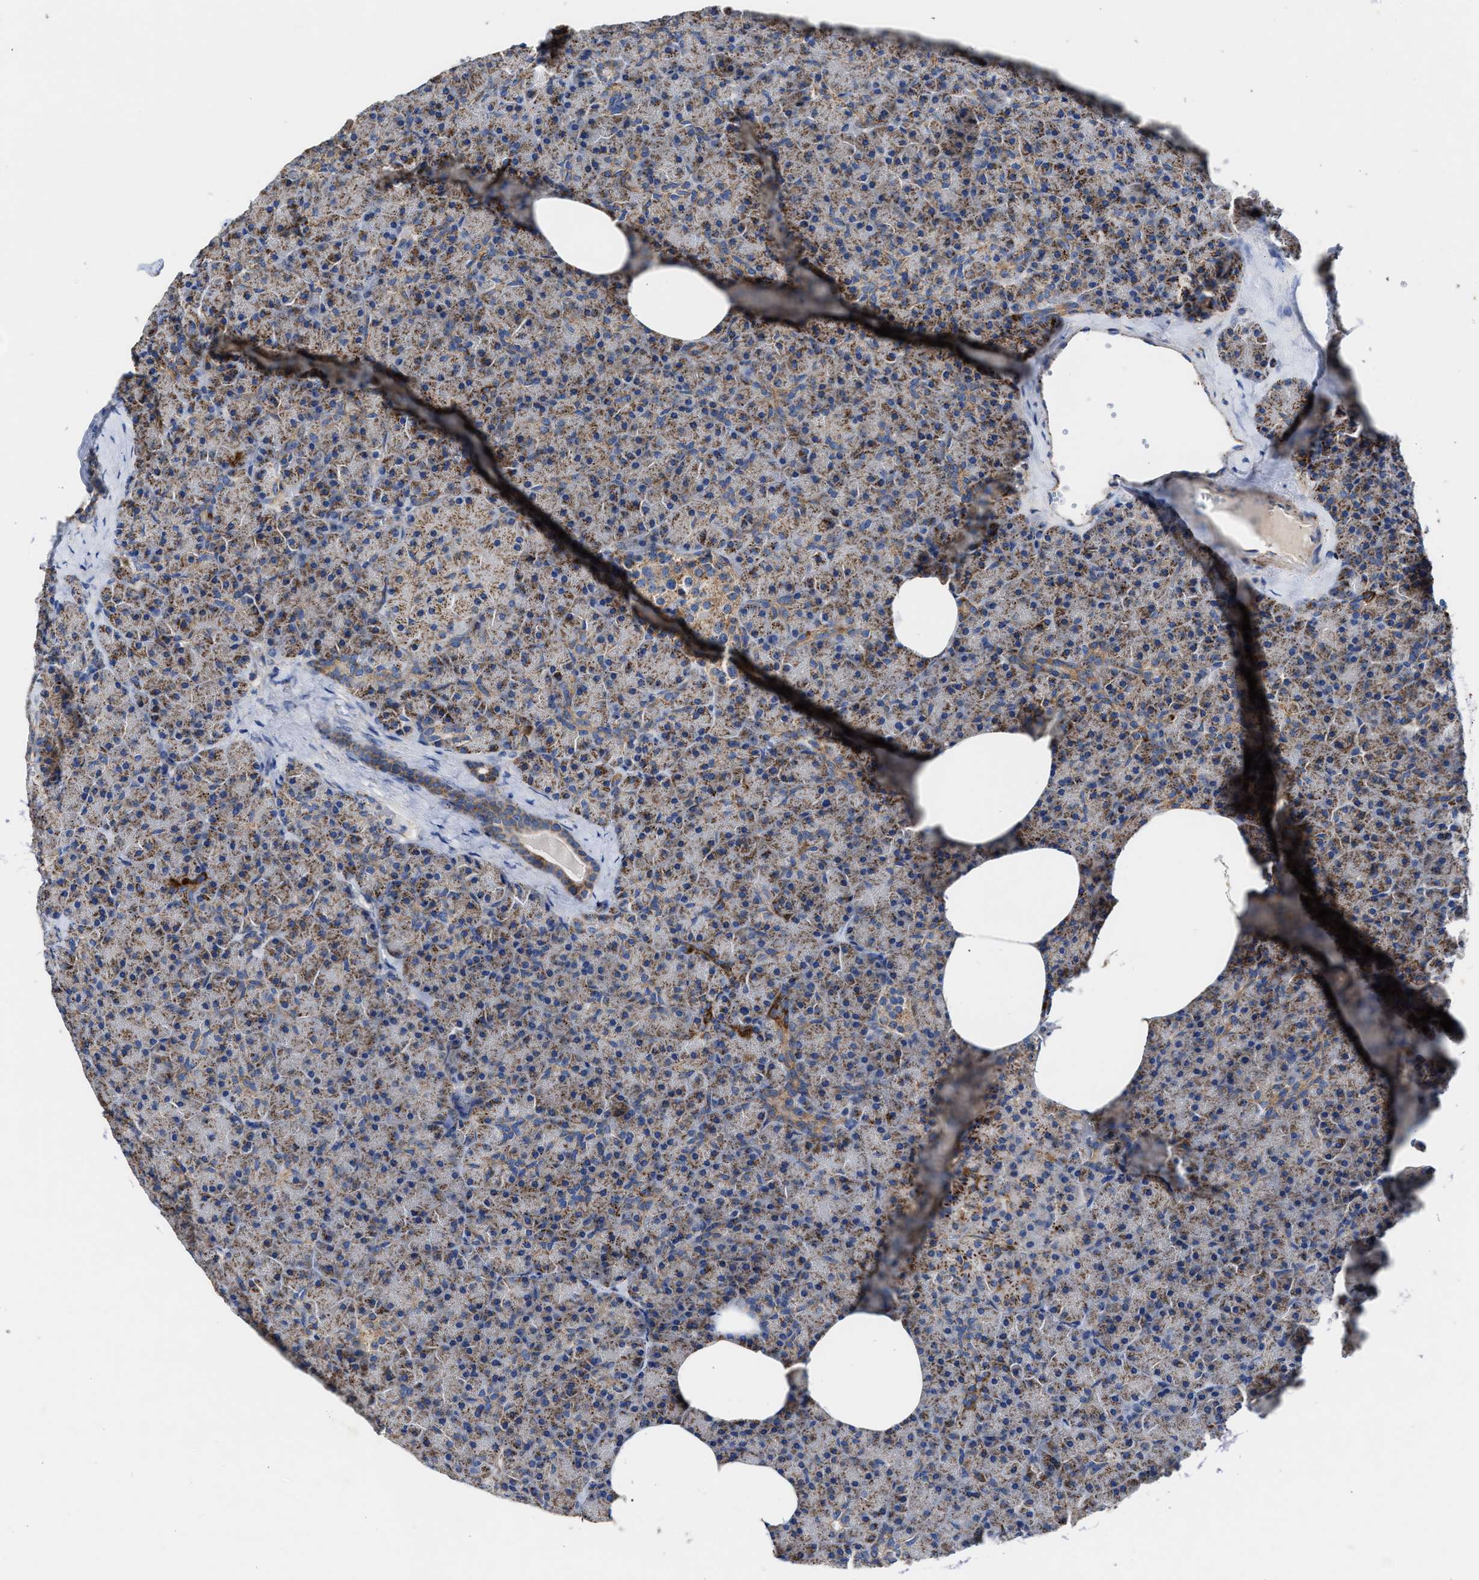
{"staining": {"intensity": "moderate", "quantity": ">75%", "location": "cytoplasmic/membranous"}, "tissue": "pancreas", "cell_type": "Exocrine glandular cells", "image_type": "normal", "snomed": [{"axis": "morphology", "description": "Normal tissue, NOS"}, {"axis": "morphology", "description": "Carcinoid, malignant, NOS"}, {"axis": "topography", "description": "Pancreas"}], "caption": "Immunohistochemistry (DAB) staining of benign human pancreas exhibits moderate cytoplasmic/membranous protein staining in about >75% of exocrine glandular cells. Immunohistochemistry (ihc) stains the protein in brown and the nuclei are stained blue.", "gene": "MECR", "patient": {"sex": "female", "age": 35}}